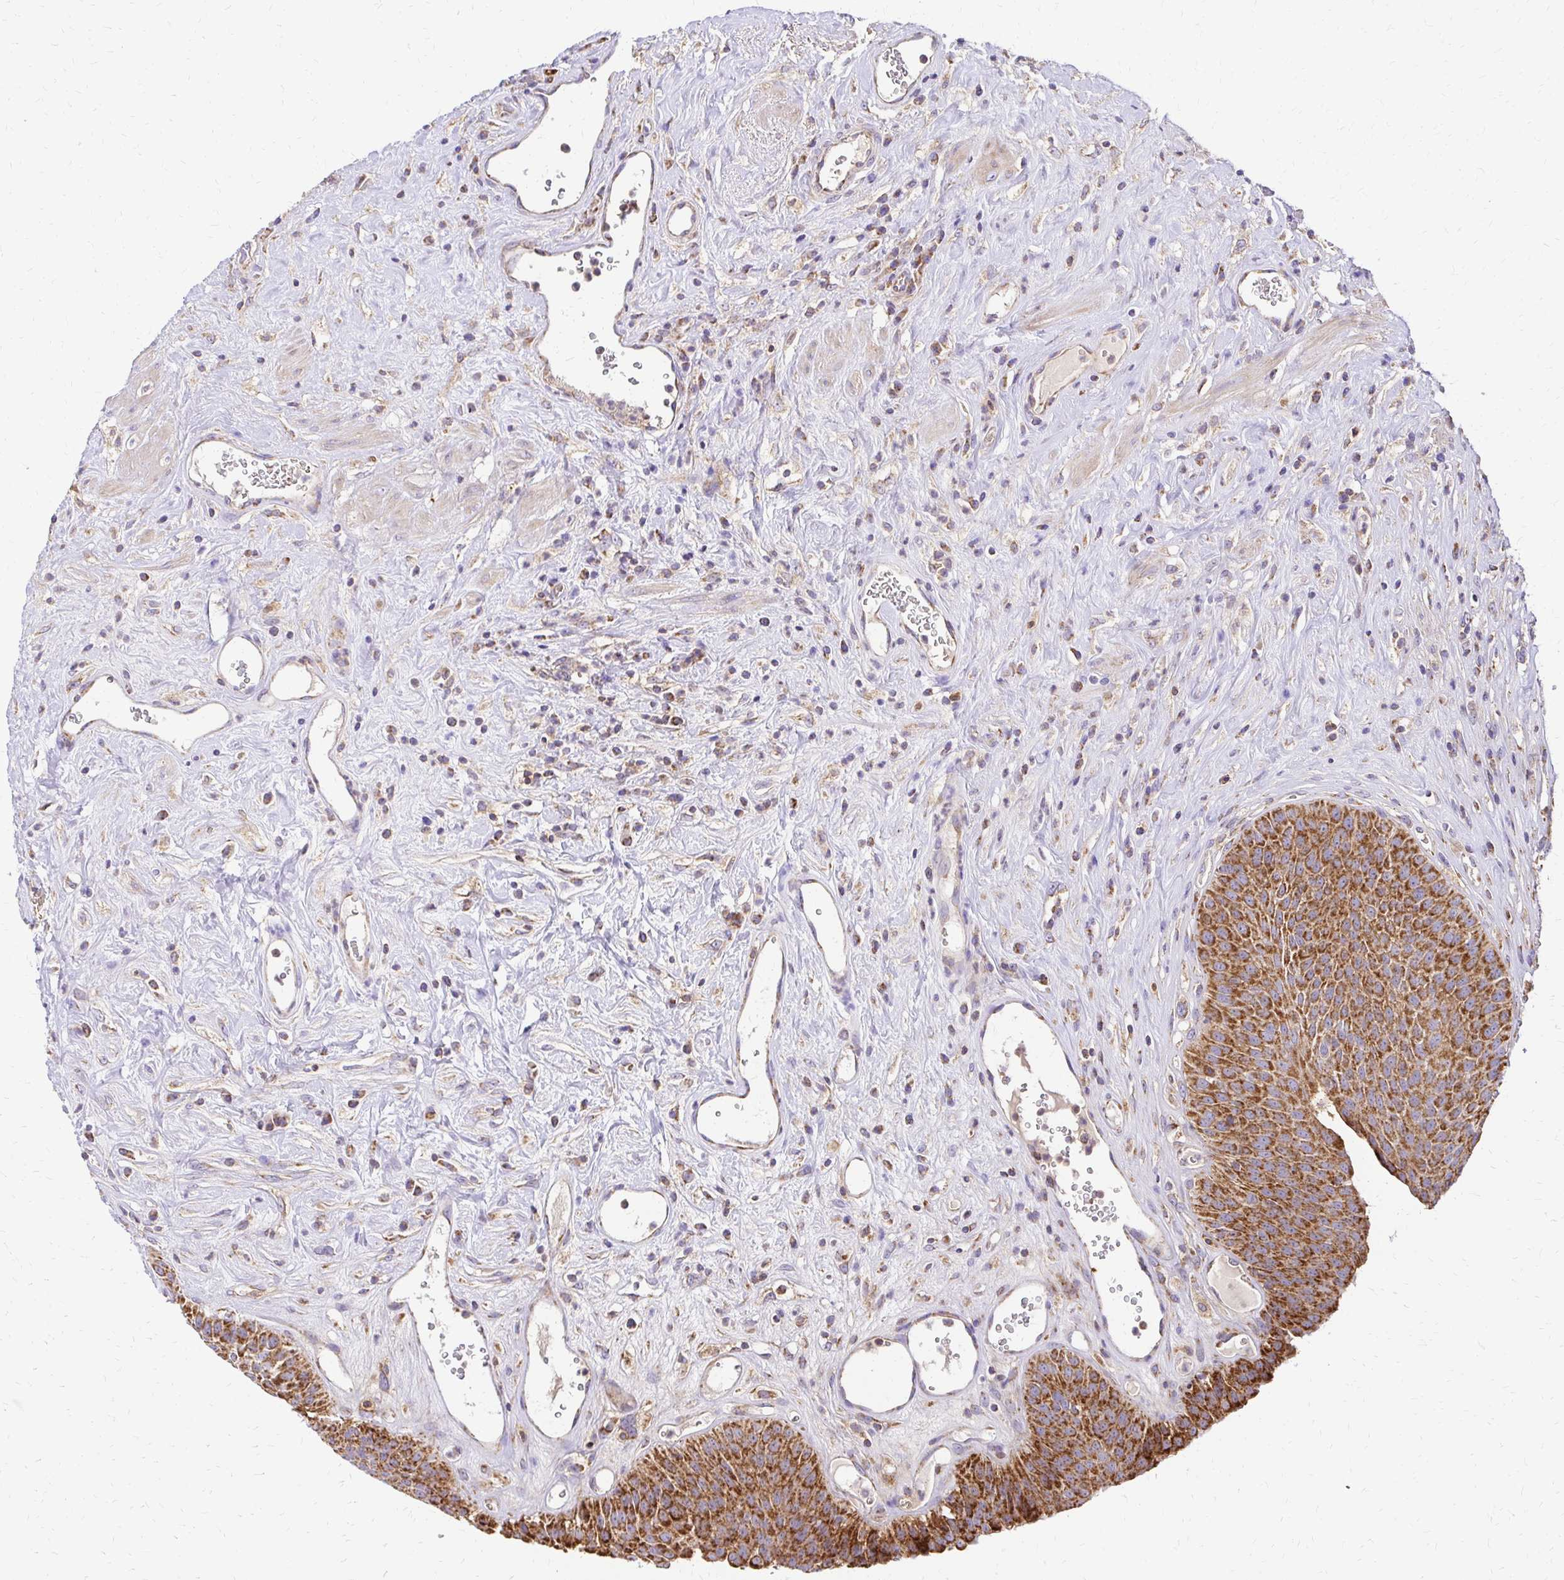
{"staining": {"intensity": "moderate", "quantity": ">75%", "location": "cytoplasmic/membranous"}, "tissue": "urinary bladder", "cell_type": "Urothelial cells", "image_type": "normal", "snomed": [{"axis": "morphology", "description": "Normal tissue, NOS"}, {"axis": "topography", "description": "Urinary bladder"}], "caption": "DAB immunohistochemical staining of unremarkable human urinary bladder reveals moderate cytoplasmic/membranous protein positivity in approximately >75% of urothelial cells. (DAB IHC with brightfield microscopy, high magnification).", "gene": "MRPL13", "patient": {"sex": "female", "age": 56}}